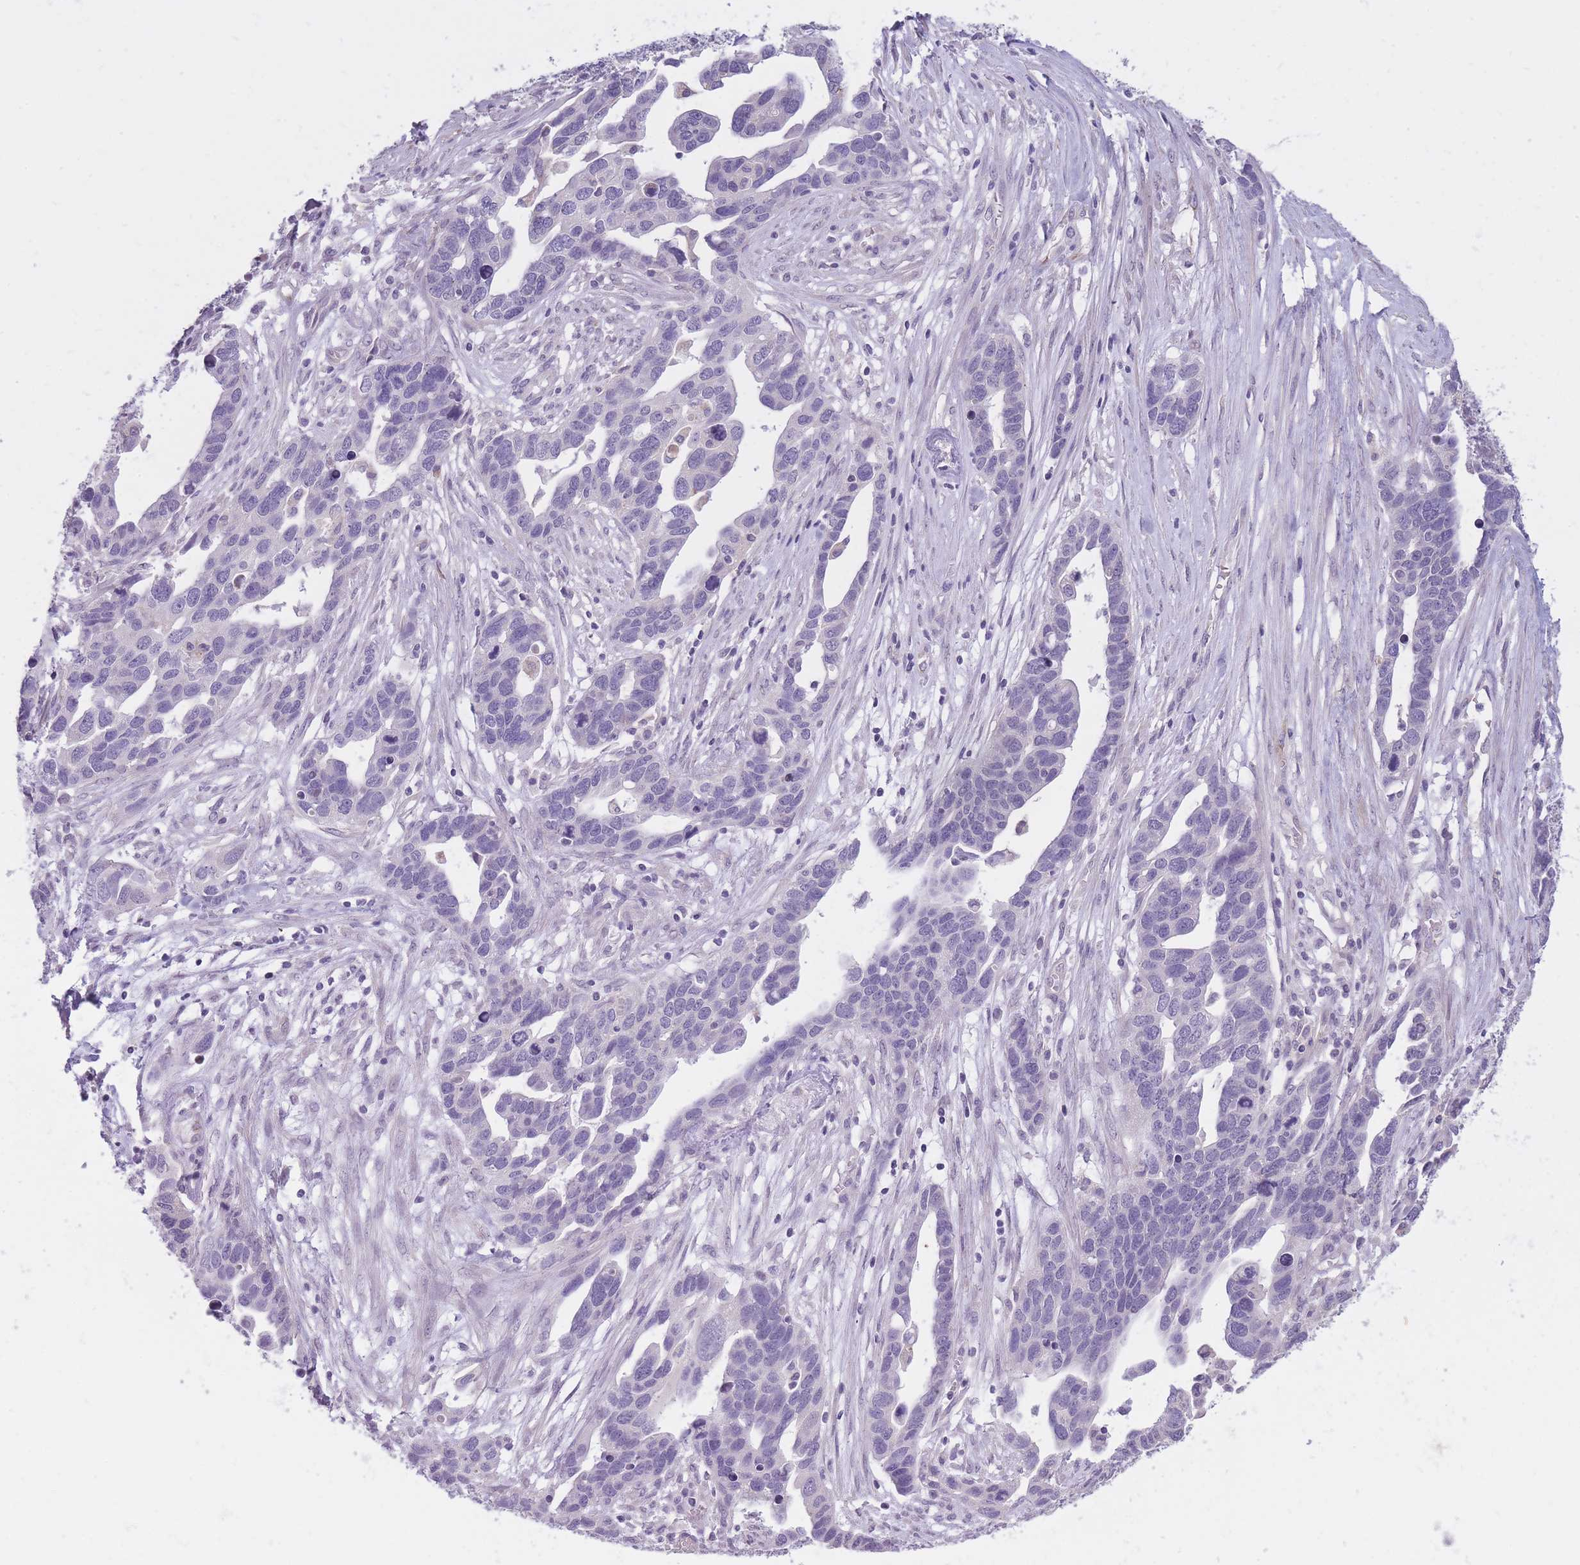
{"staining": {"intensity": "negative", "quantity": "none", "location": "none"}, "tissue": "ovarian cancer", "cell_type": "Tumor cells", "image_type": "cancer", "snomed": [{"axis": "morphology", "description": "Cystadenocarcinoma, serous, NOS"}, {"axis": "topography", "description": "Ovary"}], "caption": "Serous cystadenocarcinoma (ovarian) was stained to show a protein in brown. There is no significant positivity in tumor cells. (DAB immunohistochemistry visualized using brightfield microscopy, high magnification).", "gene": "RNF170", "patient": {"sex": "female", "age": 54}}